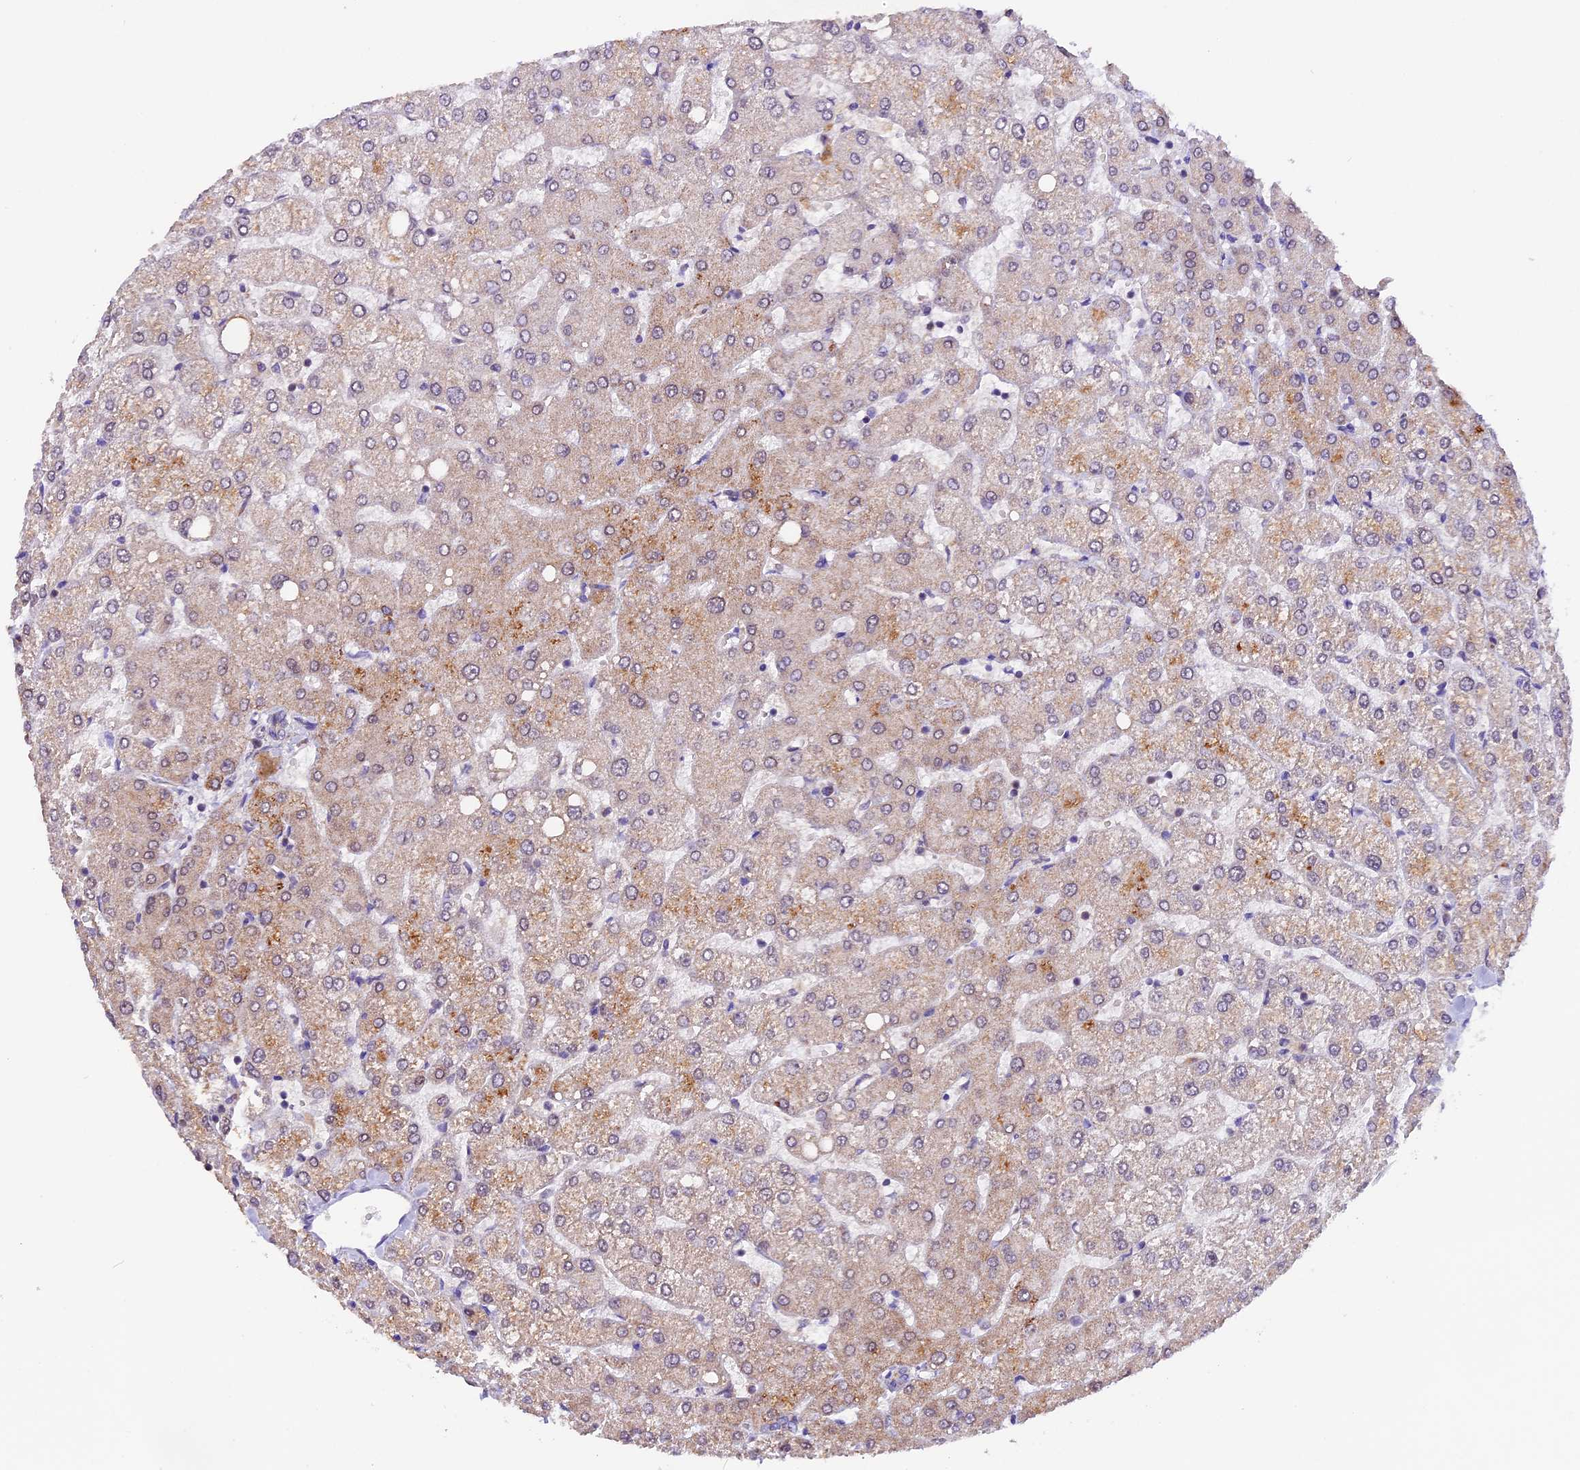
{"staining": {"intensity": "negative", "quantity": "none", "location": "none"}, "tissue": "liver", "cell_type": "Cholangiocytes", "image_type": "normal", "snomed": [{"axis": "morphology", "description": "Normal tissue, NOS"}, {"axis": "topography", "description": "Liver"}], "caption": "DAB immunohistochemical staining of benign liver reveals no significant staining in cholangiocytes.", "gene": "DDX28", "patient": {"sex": "female", "age": 54}}